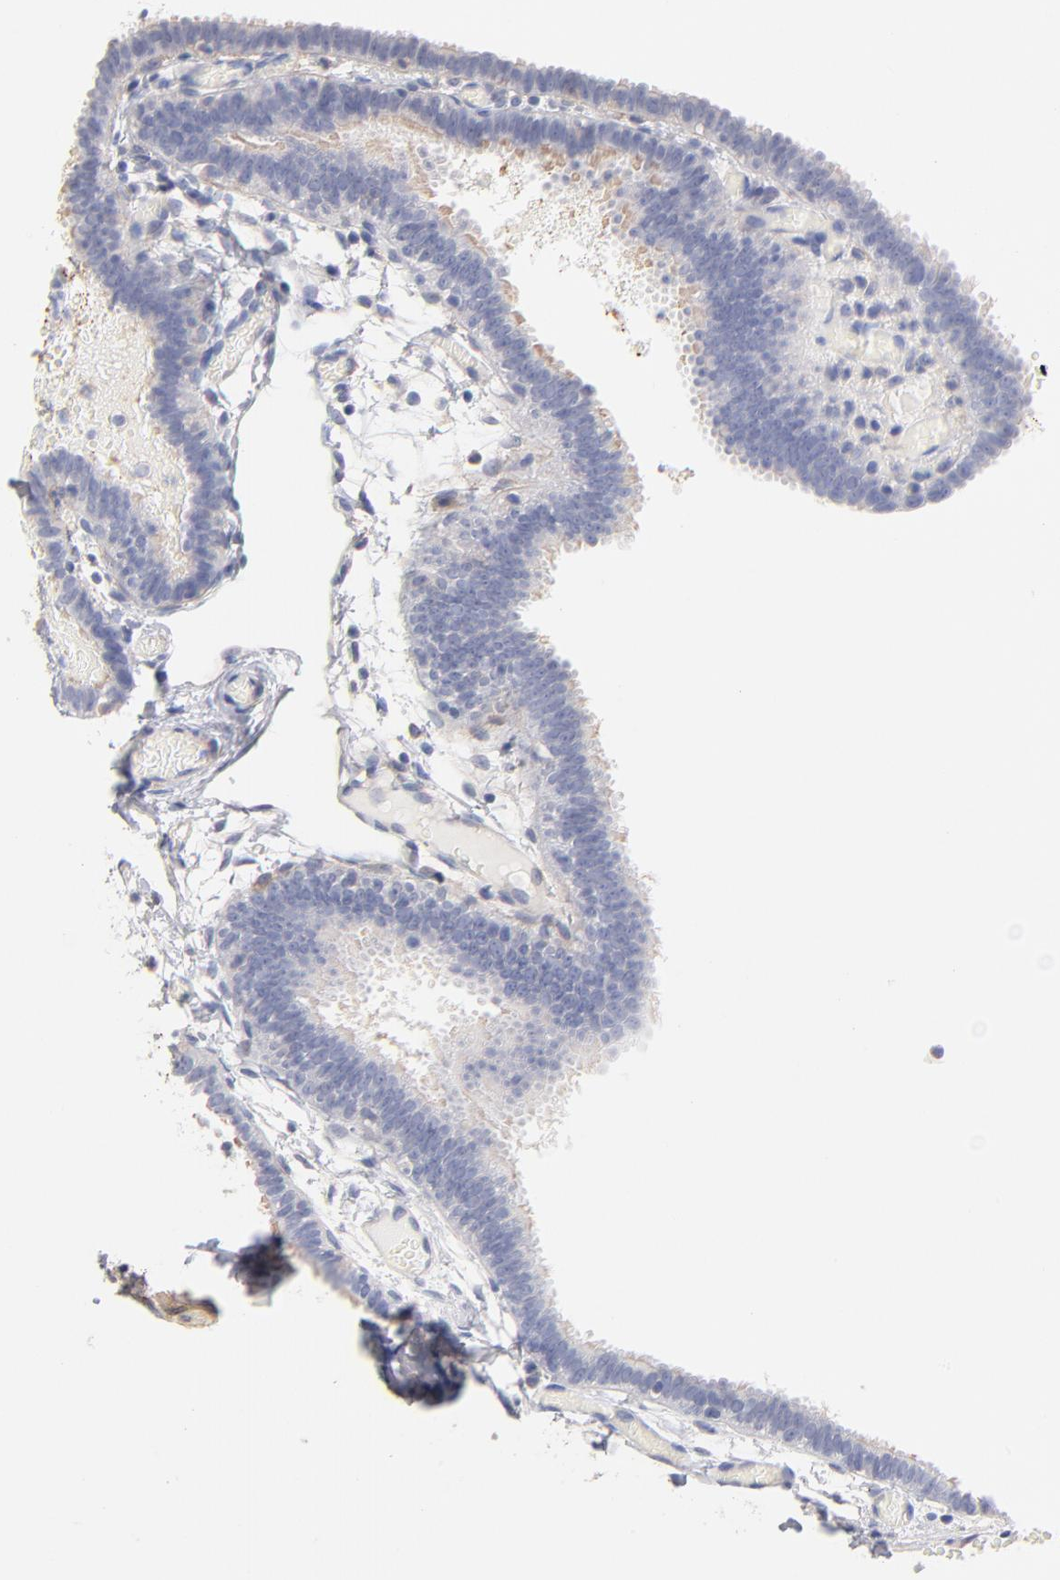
{"staining": {"intensity": "negative", "quantity": "none", "location": "none"}, "tissue": "fallopian tube", "cell_type": "Glandular cells", "image_type": "normal", "snomed": [{"axis": "morphology", "description": "Normal tissue, NOS"}, {"axis": "topography", "description": "Fallopian tube"}], "caption": "DAB (3,3'-diaminobenzidine) immunohistochemical staining of normal fallopian tube demonstrates no significant expression in glandular cells.", "gene": "ITGA8", "patient": {"sex": "female", "age": 29}}